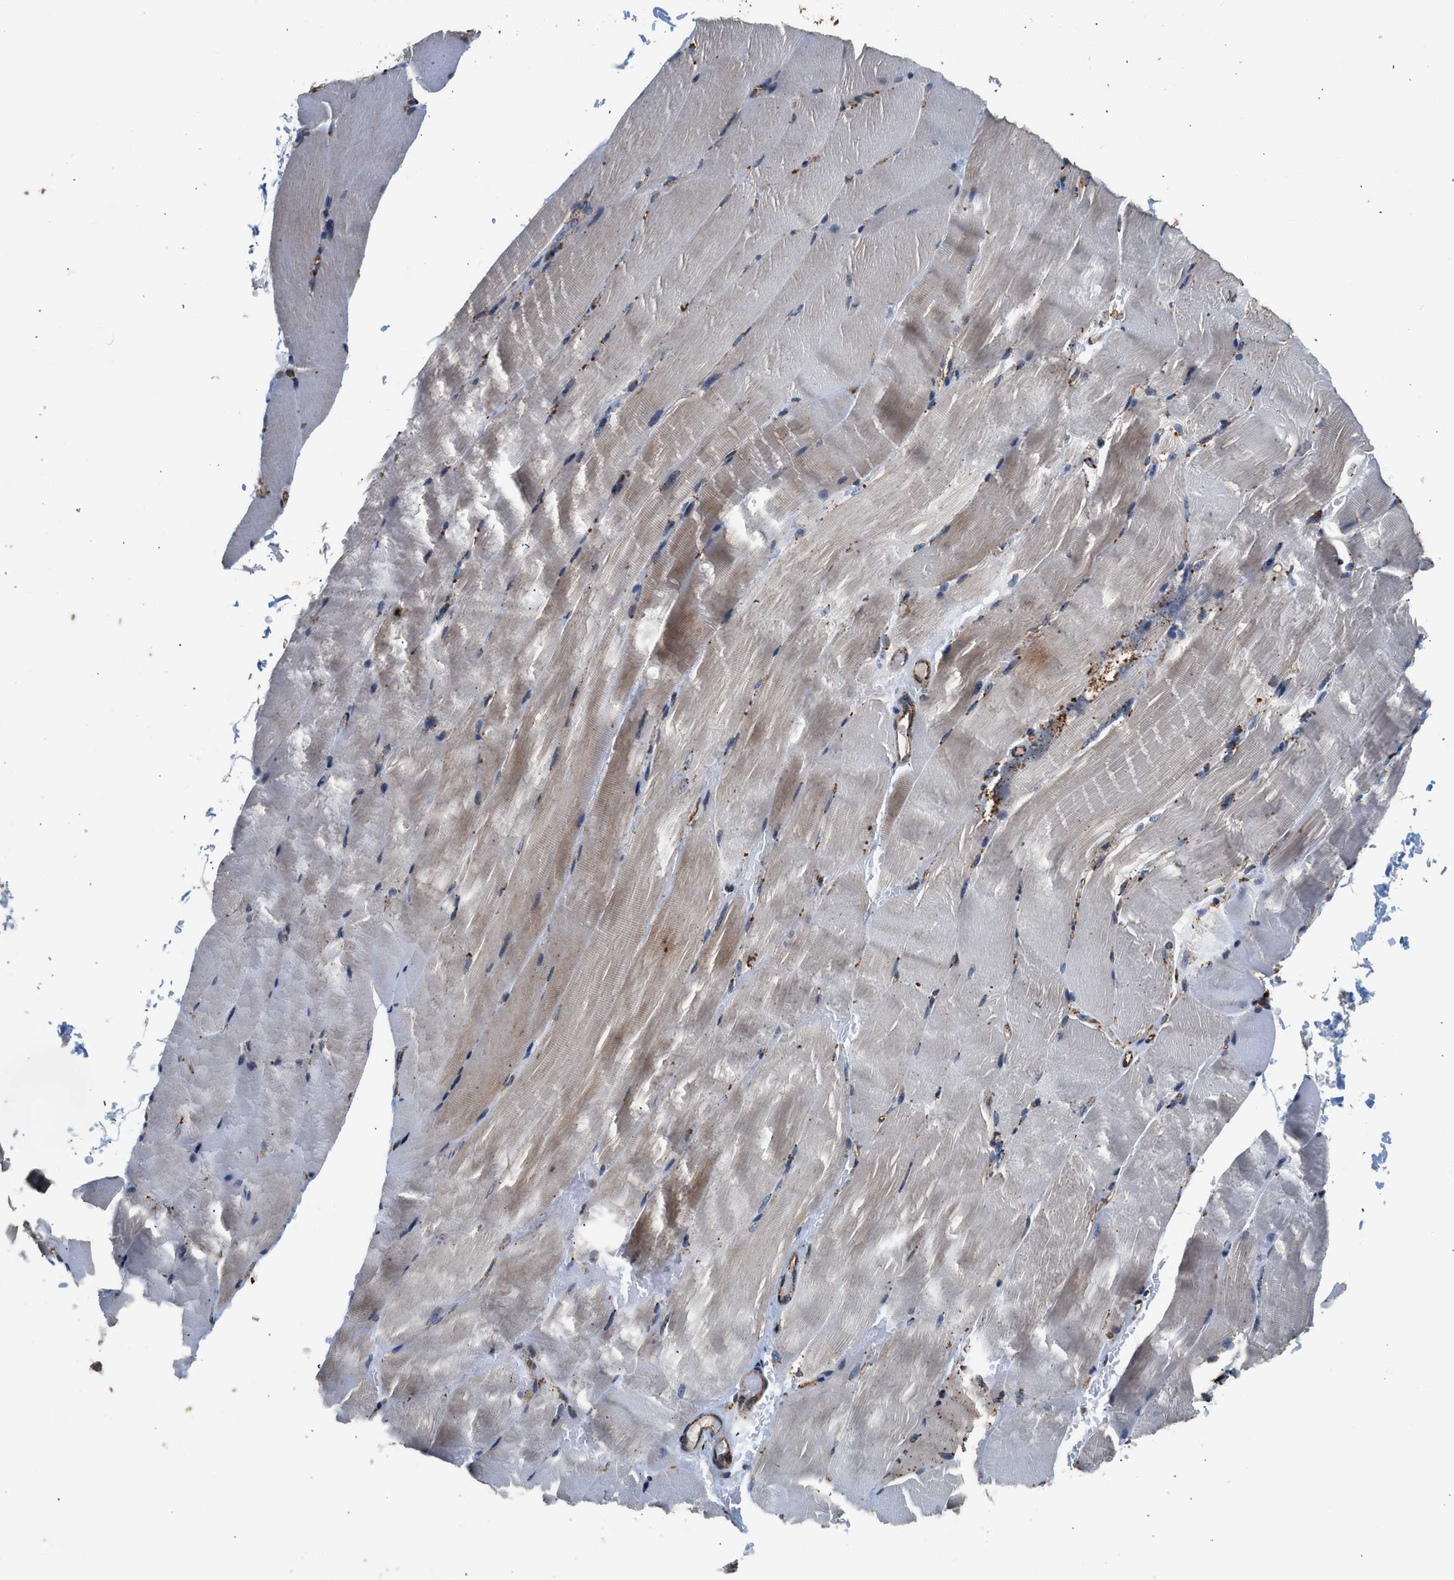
{"staining": {"intensity": "weak", "quantity": "25%-75%", "location": "cytoplasmic/membranous"}, "tissue": "skeletal muscle", "cell_type": "Myocytes", "image_type": "normal", "snomed": [{"axis": "morphology", "description": "Normal tissue, NOS"}, {"axis": "topography", "description": "Skeletal muscle"}, {"axis": "topography", "description": "Parathyroid gland"}], "caption": "Immunohistochemical staining of benign skeletal muscle shows low levels of weak cytoplasmic/membranous staining in about 25%-75% of myocytes.", "gene": "CTSV", "patient": {"sex": "female", "age": 37}}